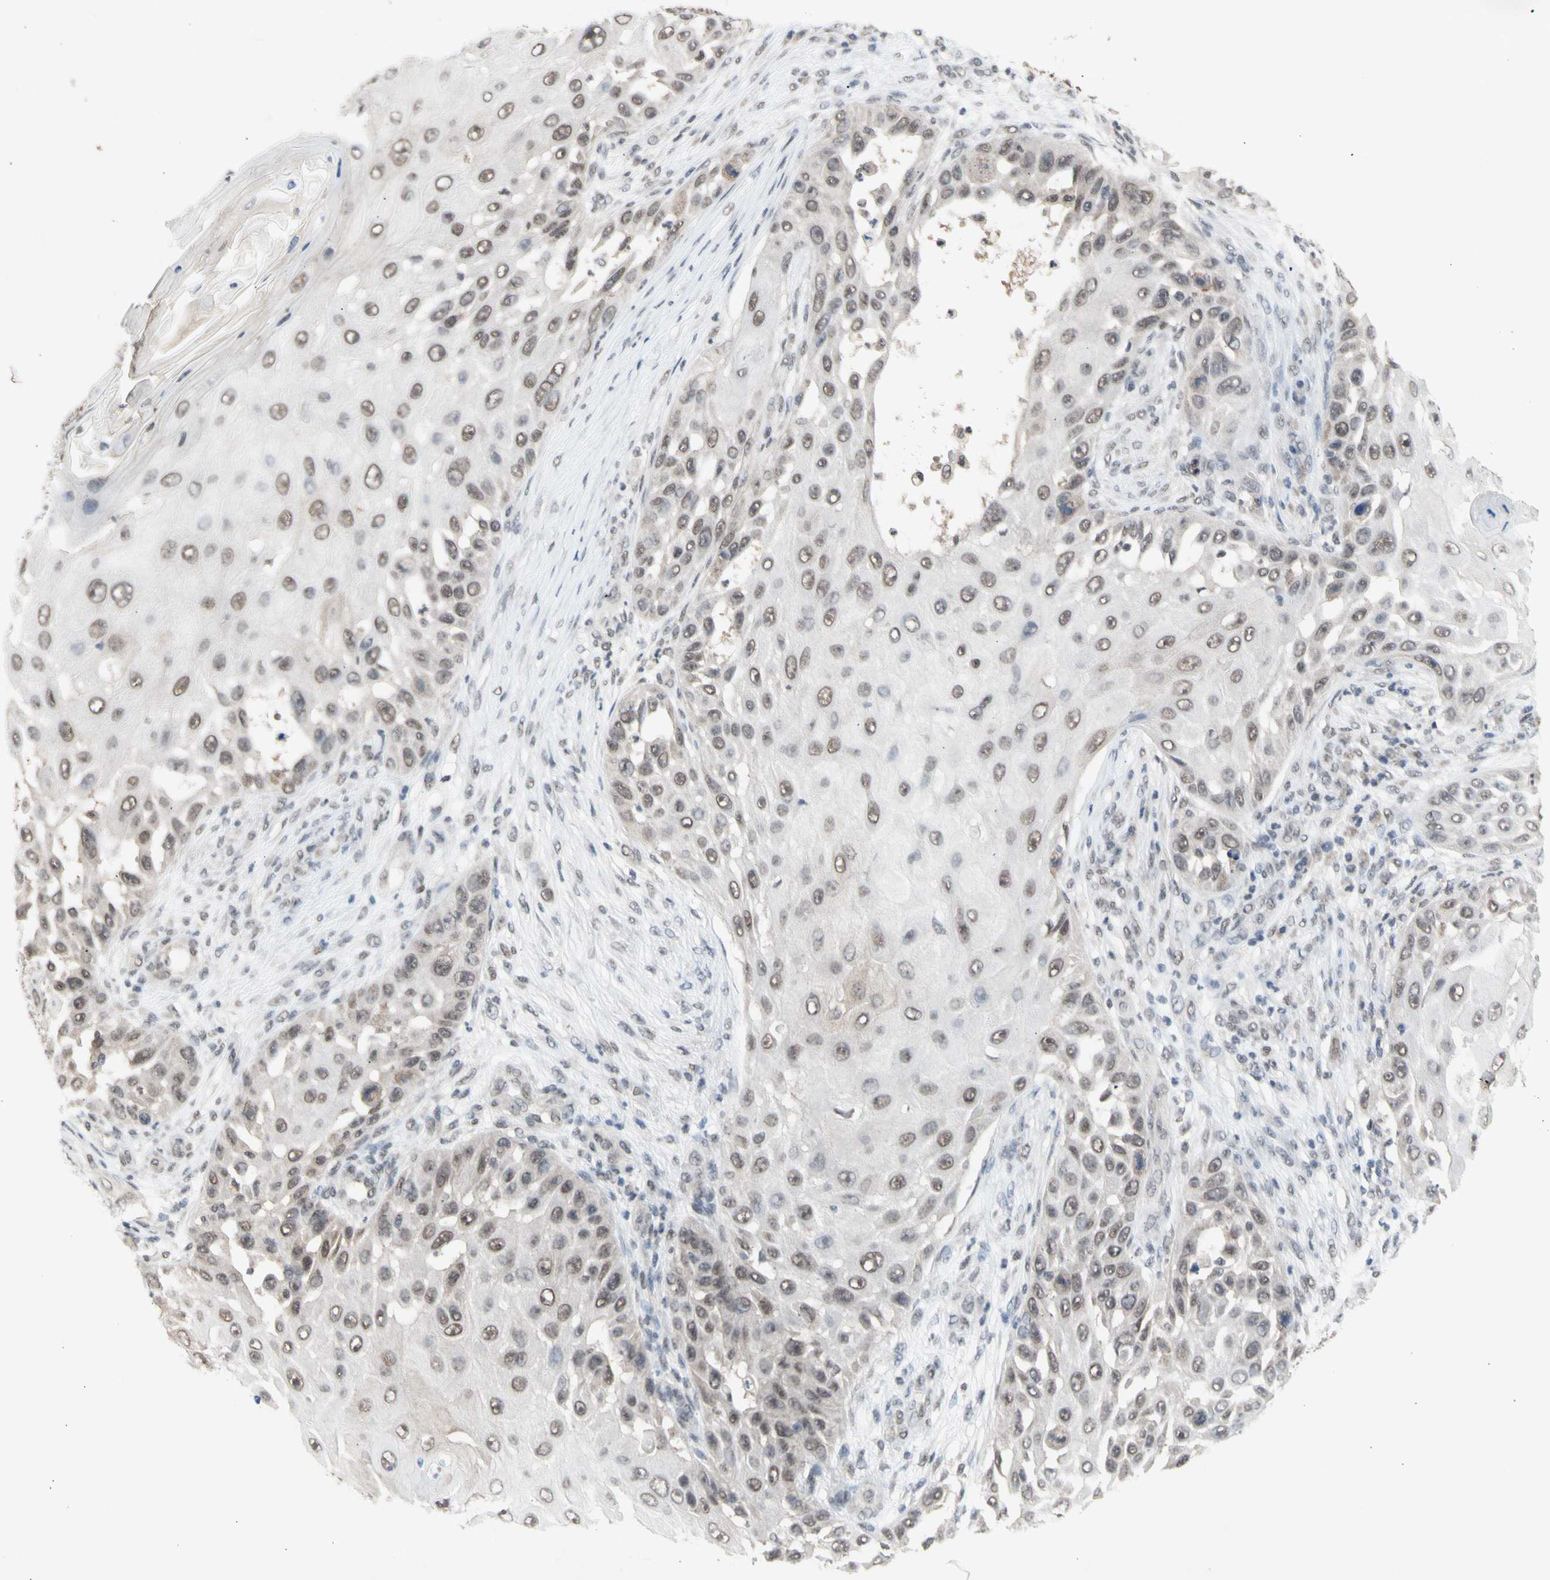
{"staining": {"intensity": "weak", "quantity": ">75%", "location": "nuclear"}, "tissue": "skin cancer", "cell_type": "Tumor cells", "image_type": "cancer", "snomed": [{"axis": "morphology", "description": "Squamous cell carcinoma, NOS"}, {"axis": "topography", "description": "Skin"}], "caption": "IHC staining of squamous cell carcinoma (skin), which displays low levels of weak nuclear positivity in approximately >75% of tumor cells indicating weak nuclear protein staining. The staining was performed using DAB (3,3'-diaminobenzidine) (brown) for protein detection and nuclei were counterstained in hematoxylin (blue).", "gene": "SFPQ", "patient": {"sex": "female", "age": 44}}